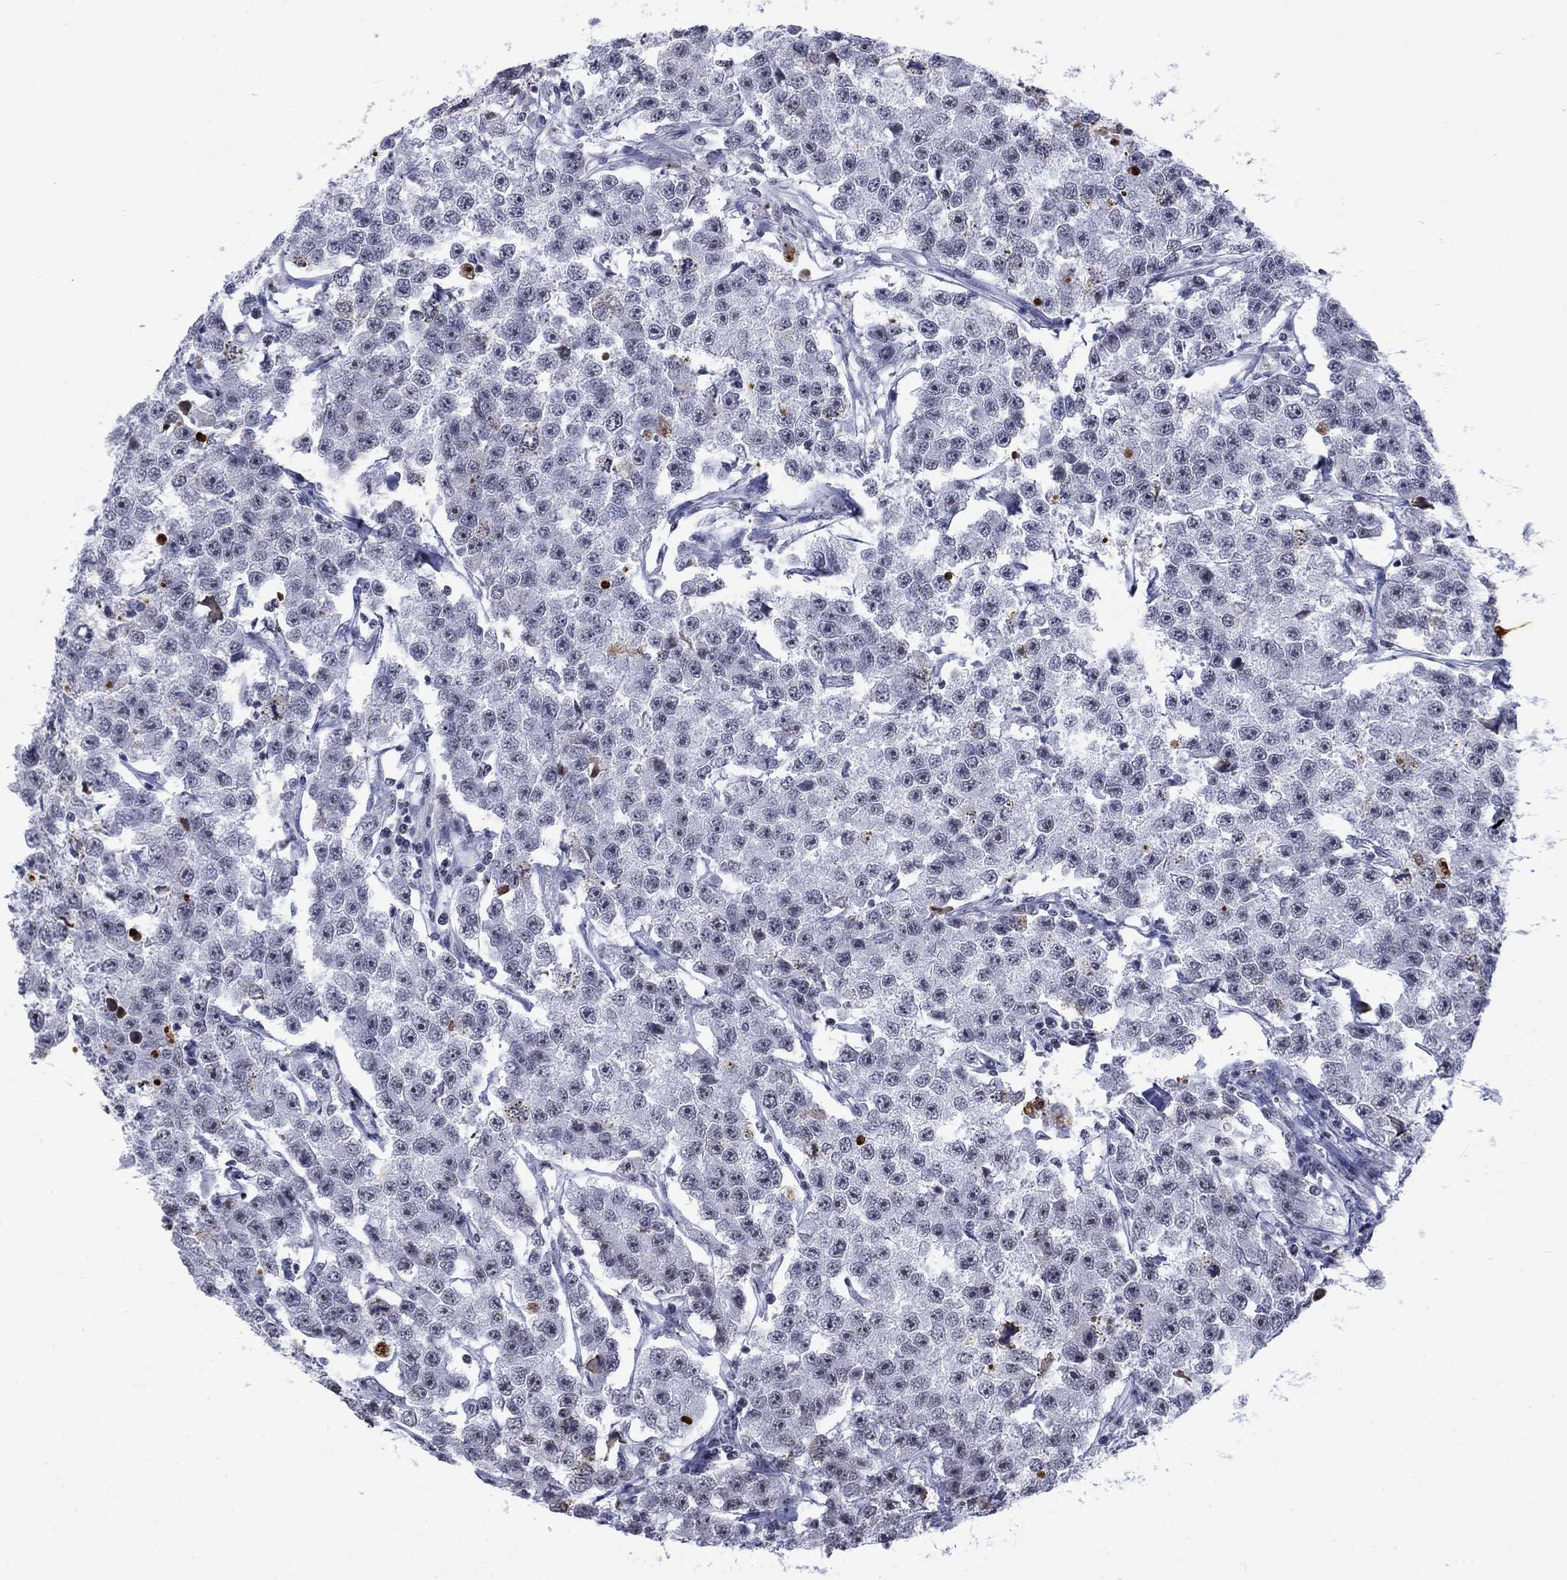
{"staining": {"intensity": "negative", "quantity": "none", "location": "none"}, "tissue": "testis cancer", "cell_type": "Tumor cells", "image_type": "cancer", "snomed": [{"axis": "morphology", "description": "Seminoma, NOS"}, {"axis": "topography", "description": "Testis"}], "caption": "Protein analysis of testis cancer exhibits no significant staining in tumor cells.", "gene": "CSRNP3", "patient": {"sex": "male", "age": 59}}